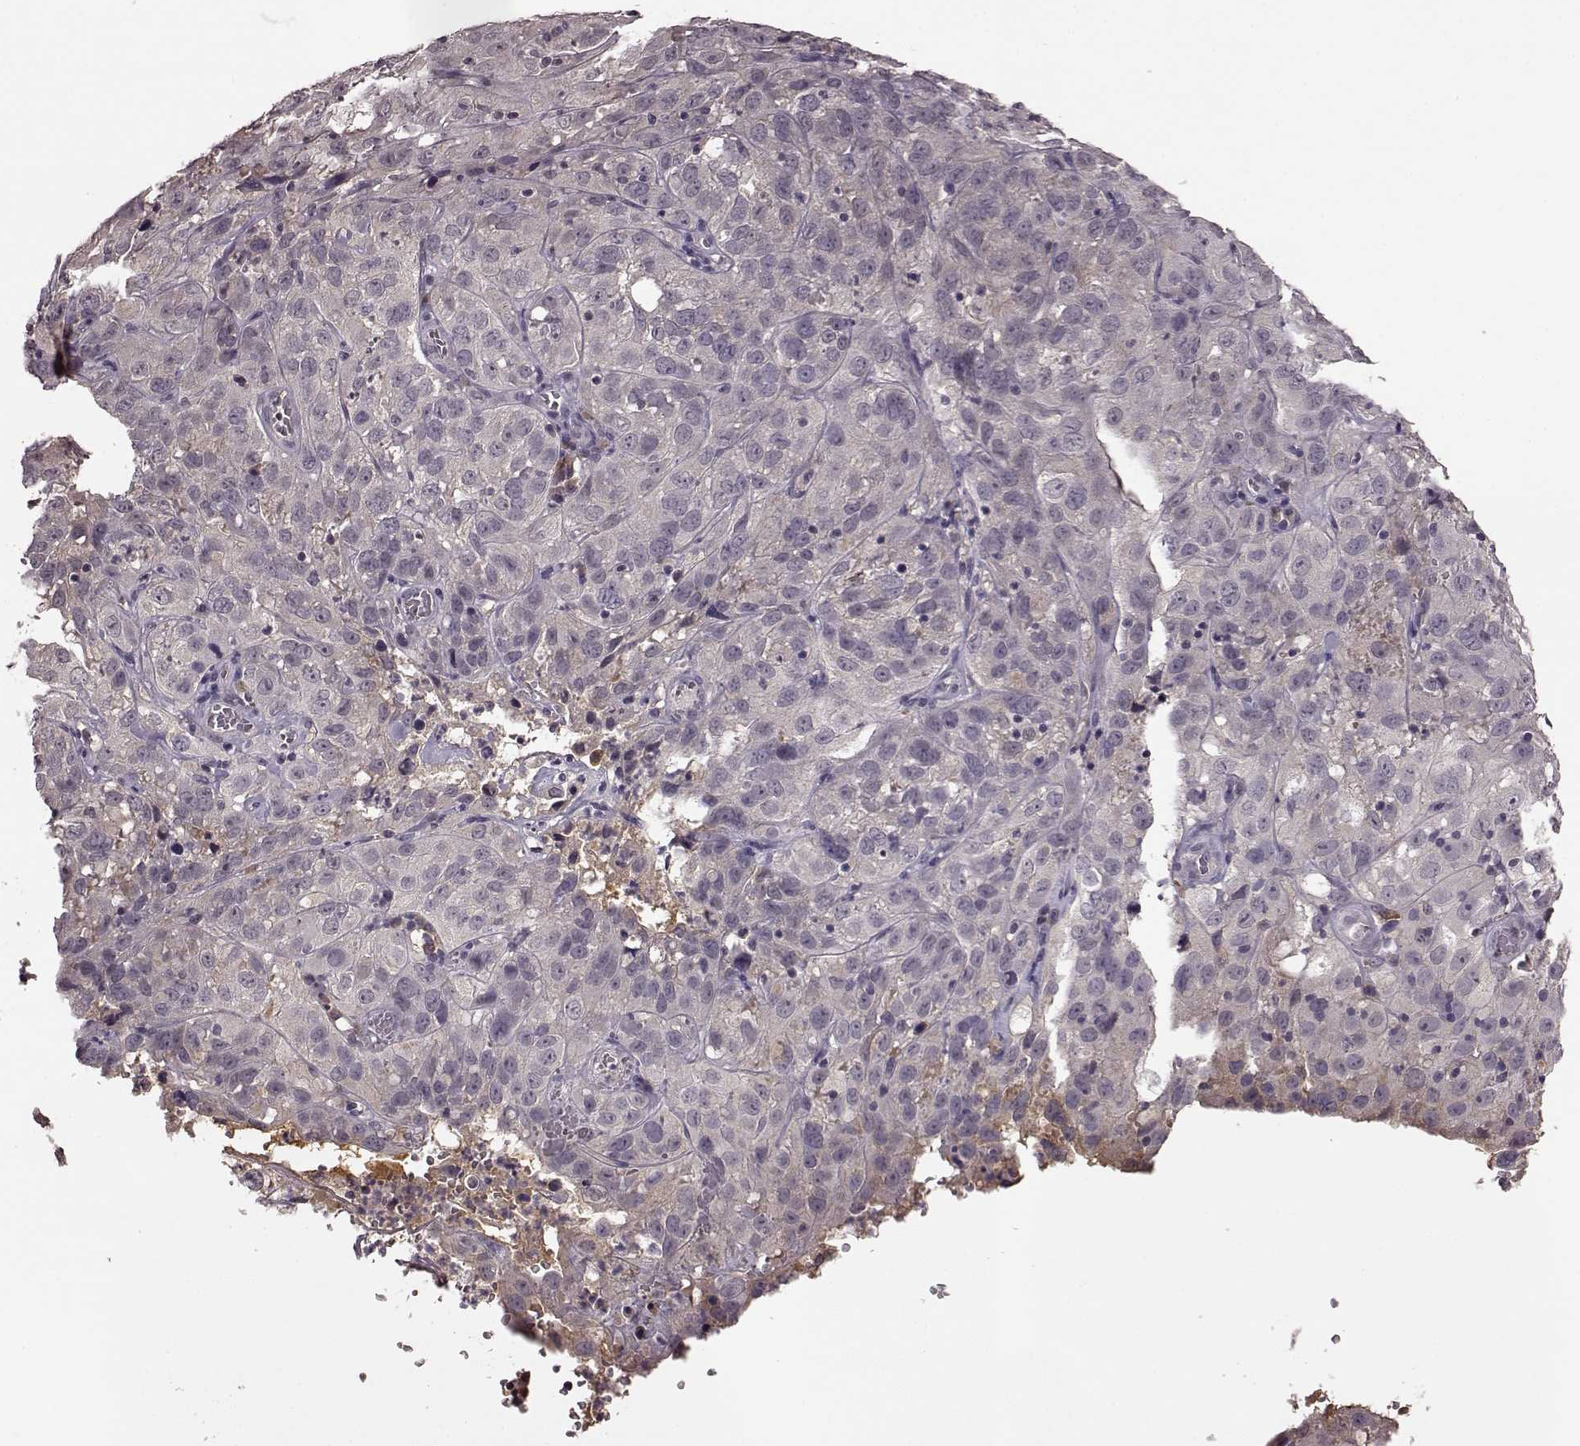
{"staining": {"intensity": "negative", "quantity": "none", "location": "none"}, "tissue": "cervical cancer", "cell_type": "Tumor cells", "image_type": "cancer", "snomed": [{"axis": "morphology", "description": "Squamous cell carcinoma, NOS"}, {"axis": "topography", "description": "Cervix"}], "caption": "Tumor cells are negative for protein expression in human cervical cancer.", "gene": "NRL", "patient": {"sex": "female", "age": 32}}